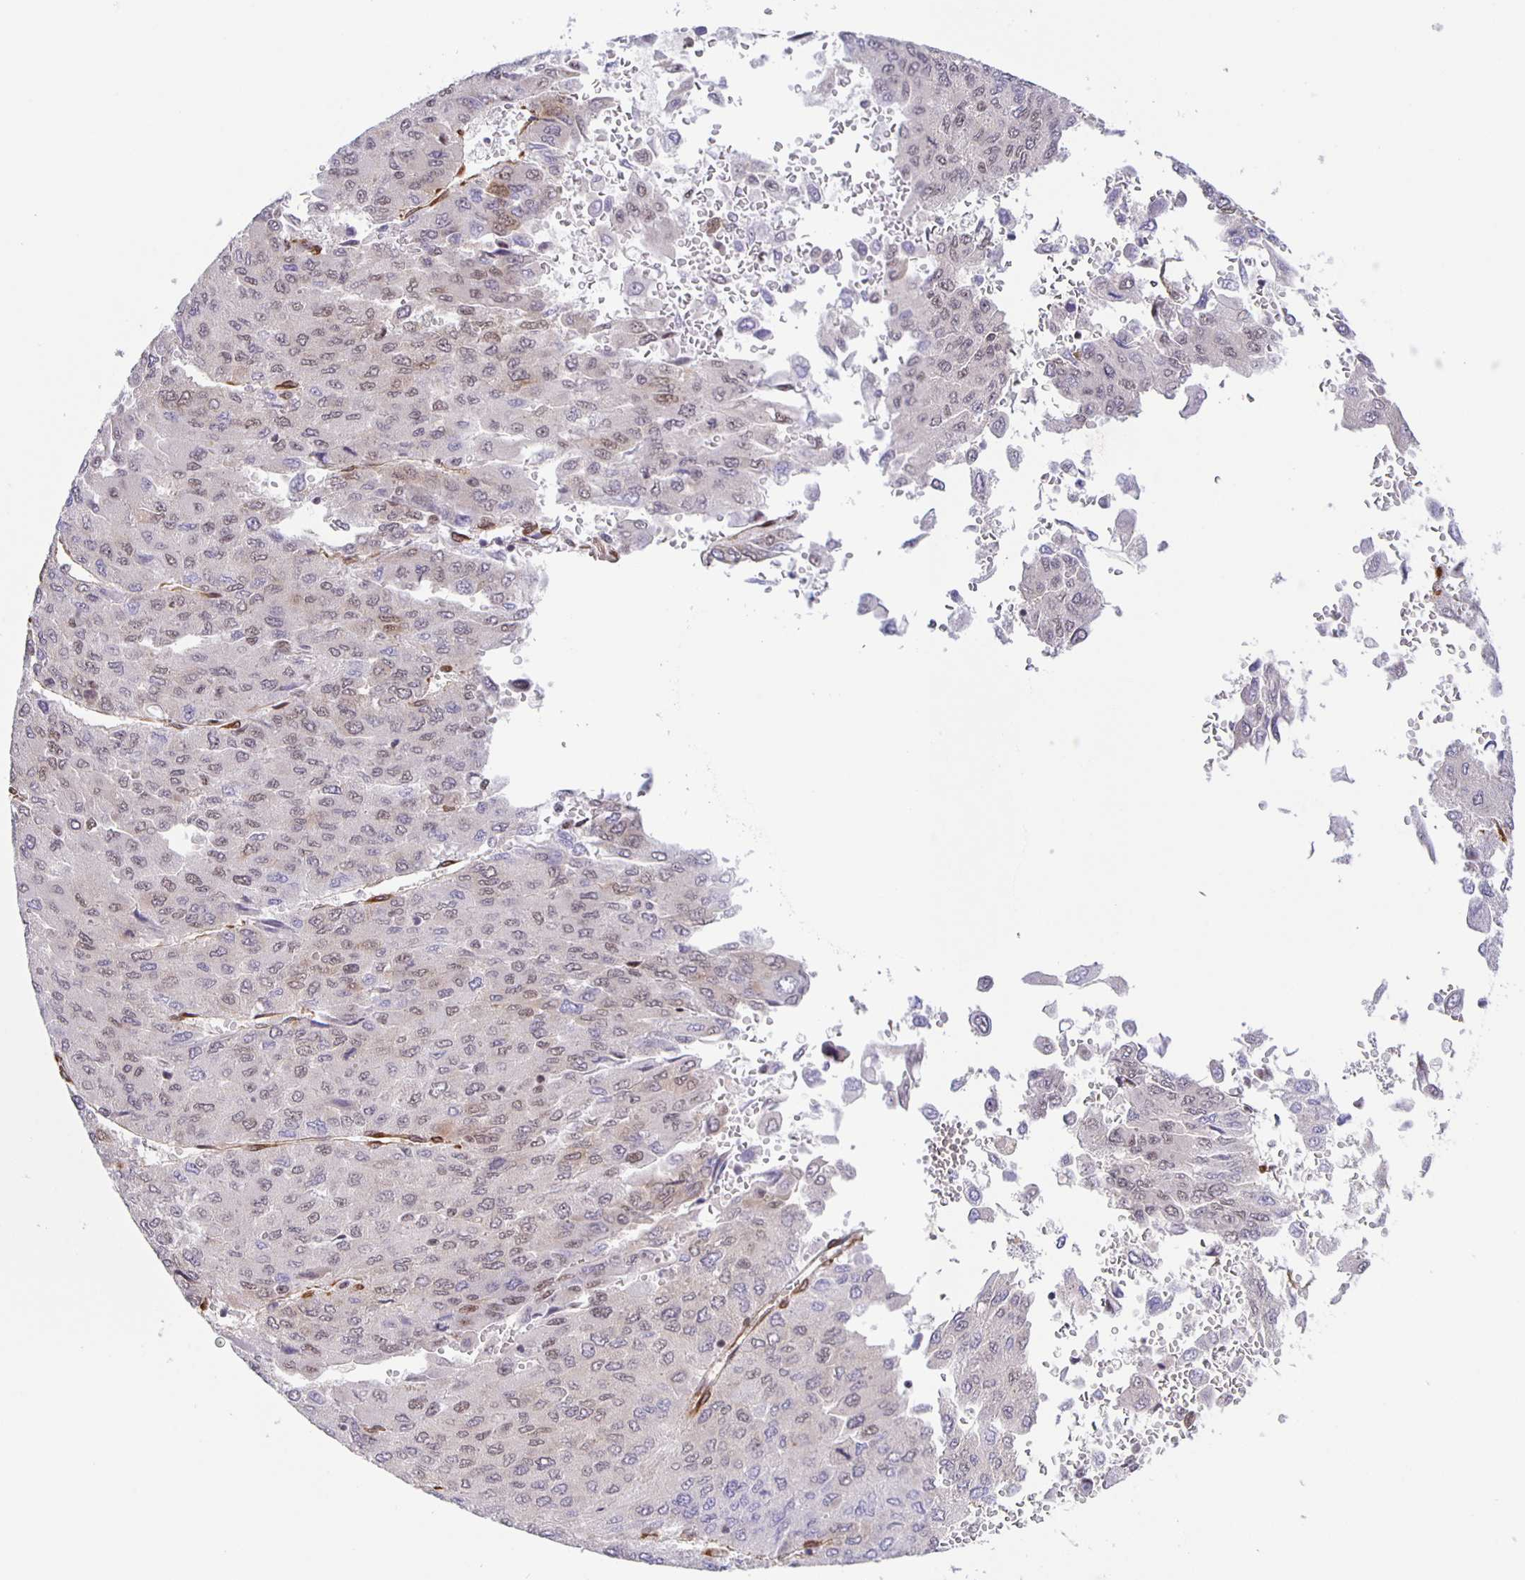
{"staining": {"intensity": "weak", "quantity": "25%-75%", "location": "nuclear"}, "tissue": "liver cancer", "cell_type": "Tumor cells", "image_type": "cancer", "snomed": [{"axis": "morphology", "description": "Carcinoma, Hepatocellular, NOS"}, {"axis": "topography", "description": "Liver"}], "caption": "Tumor cells exhibit weak nuclear positivity in approximately 25%-75% of cells in hepatocellular carcinoma (liver). The staining was performed using DAB, with brown indicating positive protein expression. Nuclei are stained blue with hematoxylin.", "gene": "ZRANB2", "patient": {"sex": "female", "age": 41}}